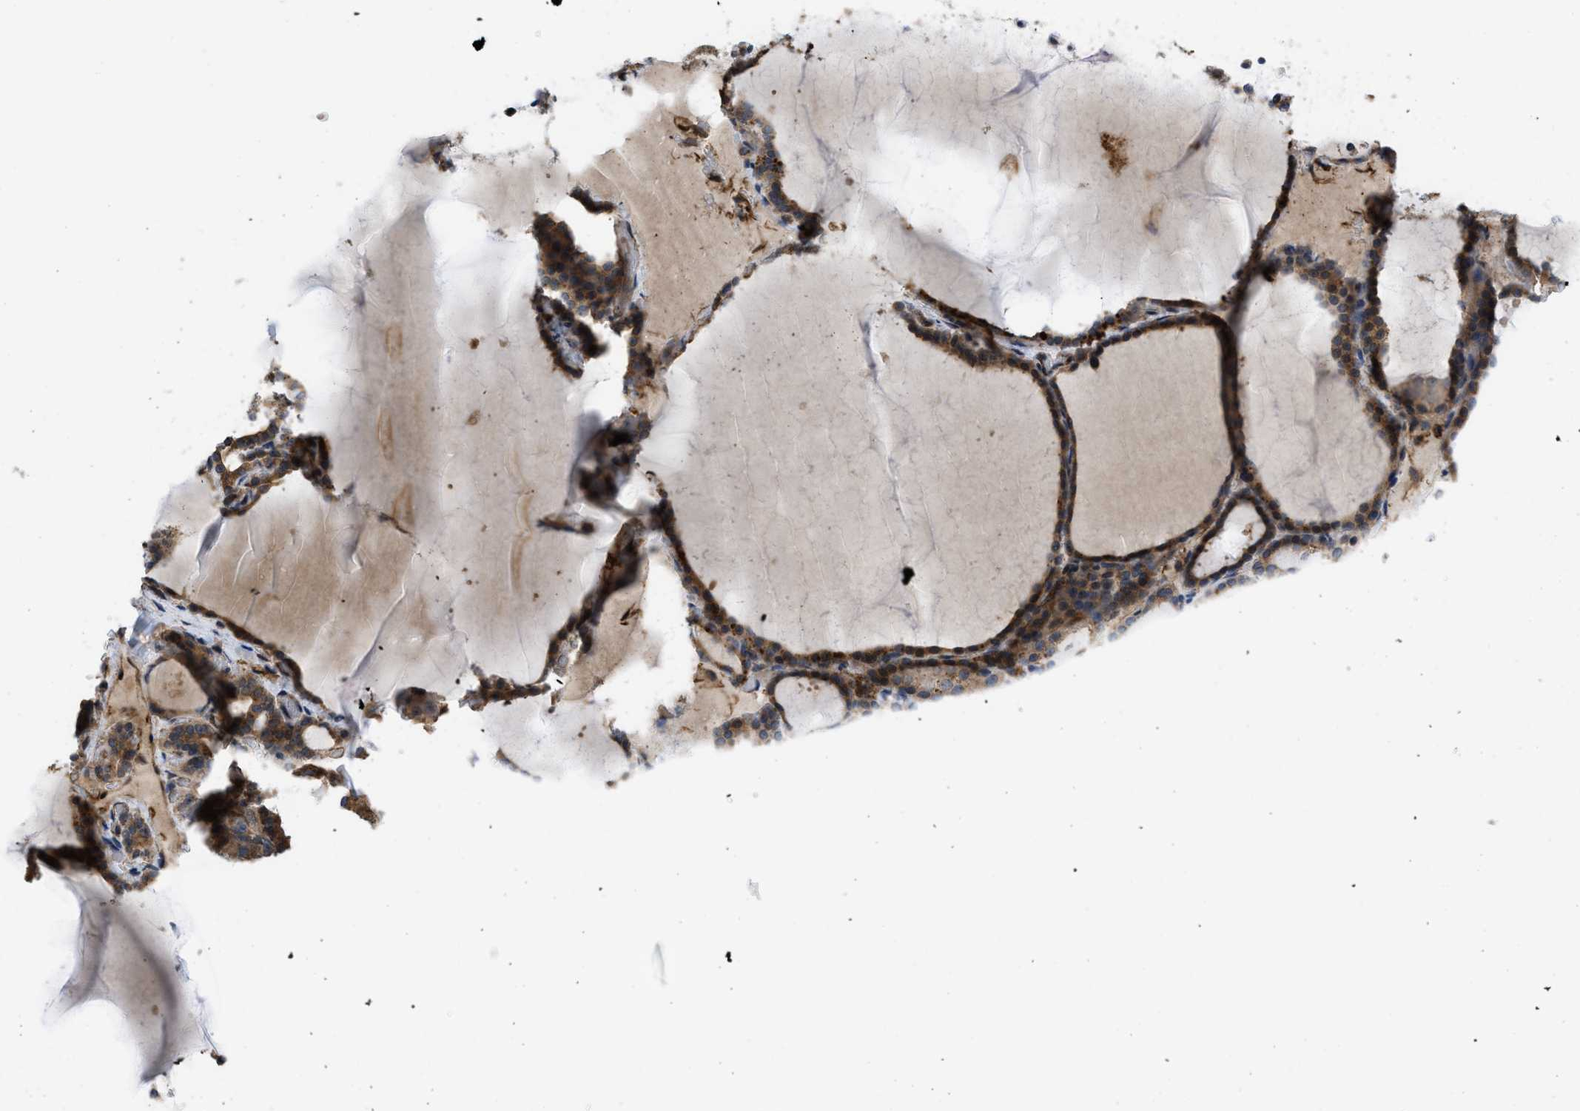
{"staining": {"intensity": "moderate", "quantity": ">75%", "location": "cytoplasmic/membranous"}, "tissue": "thyroid gland", "cell_type": "Glandular cells", "image_type": "normal", "snomed": [{"axis": "morphology", "description": "Normal tissue, NOS"}, {"axis": "topography", "description": "Thyroid gland"}], "caption": "Protein expression analysis of normal thyroid gland reveals moderate cytoplasmic/membranous staining in about >75% of glandular cells.", "gene": "GPATCH2L", "patient": {"sex": "male", "age": 56}}